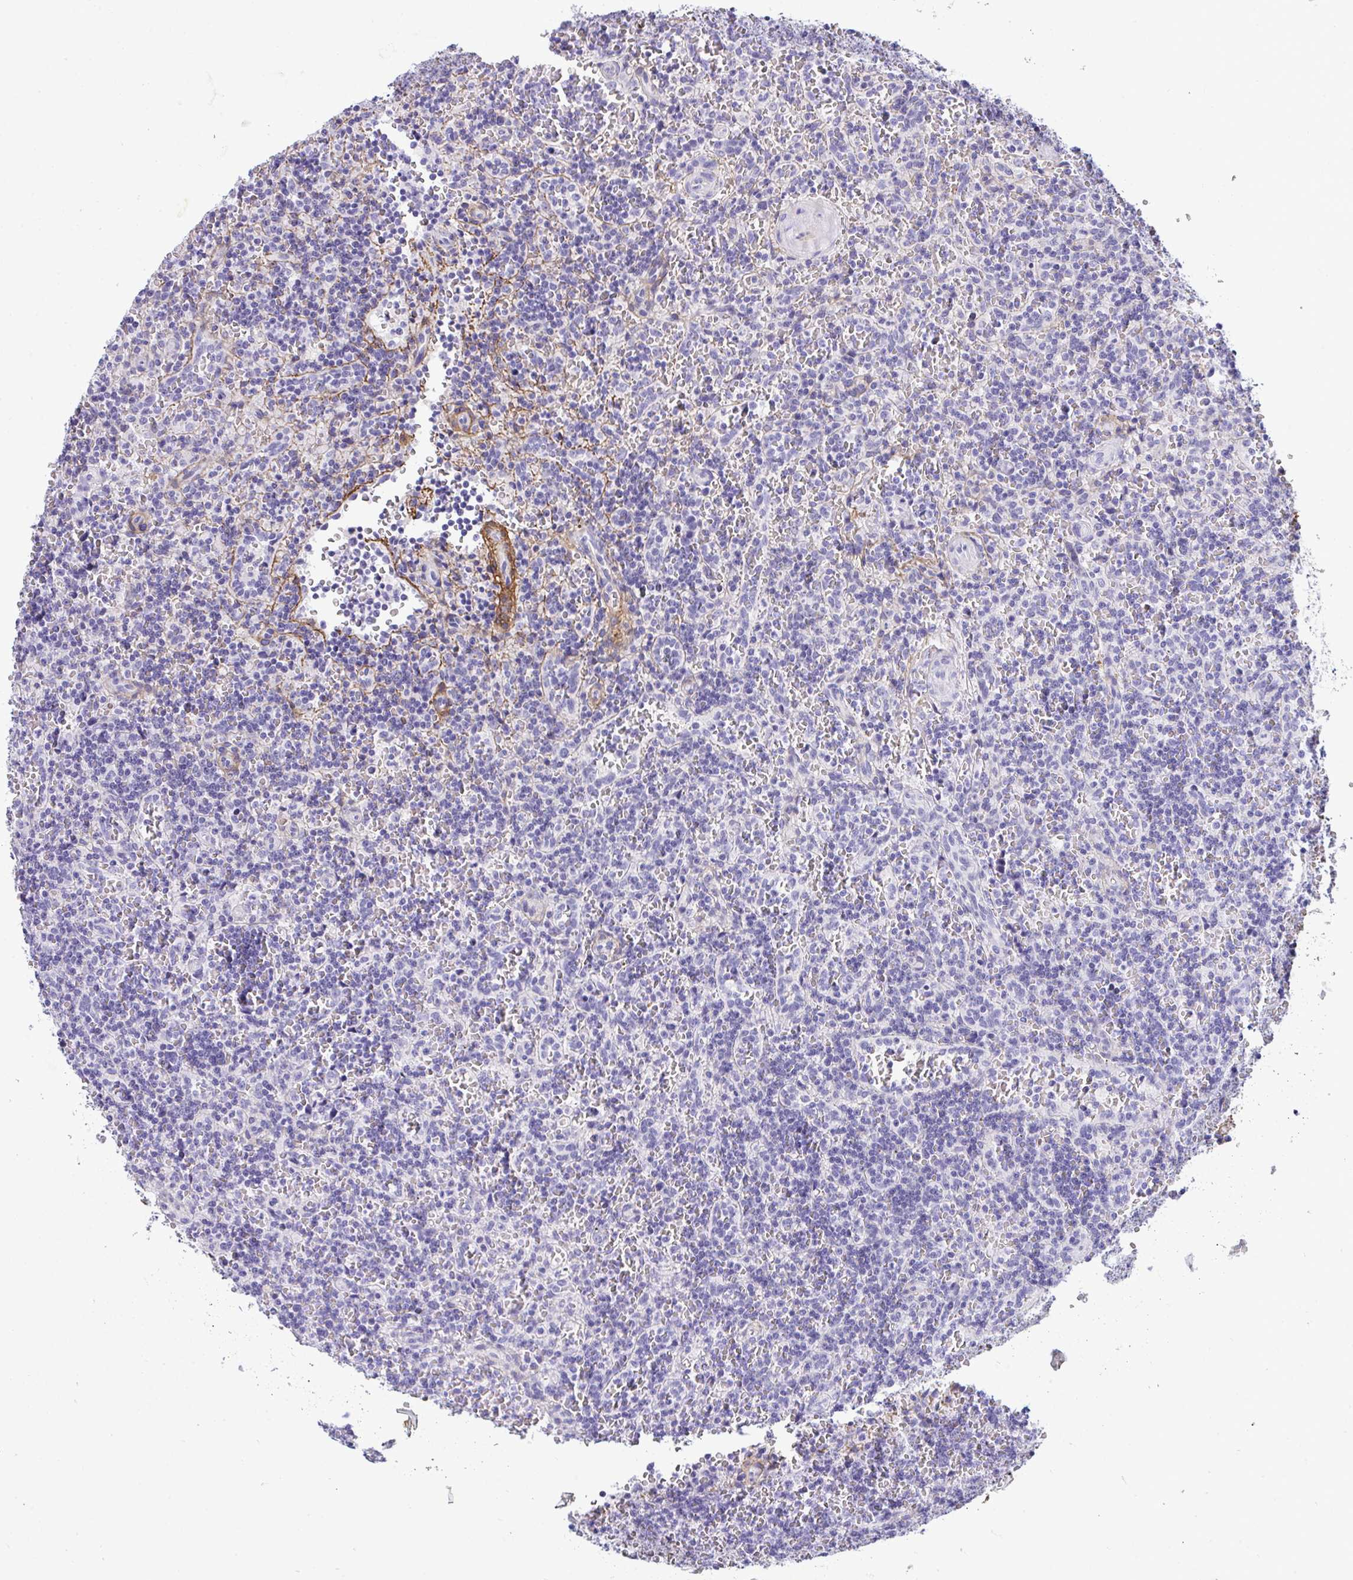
{"staining": {"intensity": "negative", "quantity": "none", "location": "none"}, "tissue": "lymphoma", "cell_type": "Tumor cells", "image_type": "cancer", "snomed": [{"axis": "morphology", "description": "Malignant lymphoma, non-Hodgkin's type, Low grade"}, {"axis": "topography", "description": "Spleen"}], "caption": "Malignant lymphoma, non-Hodgkin's type (low-grade) was stained to show a protein in brown. There is no significant staining in tumor cells.", "gene": "LHFPL6", "patient": {"sex": "male", "age": 73}}